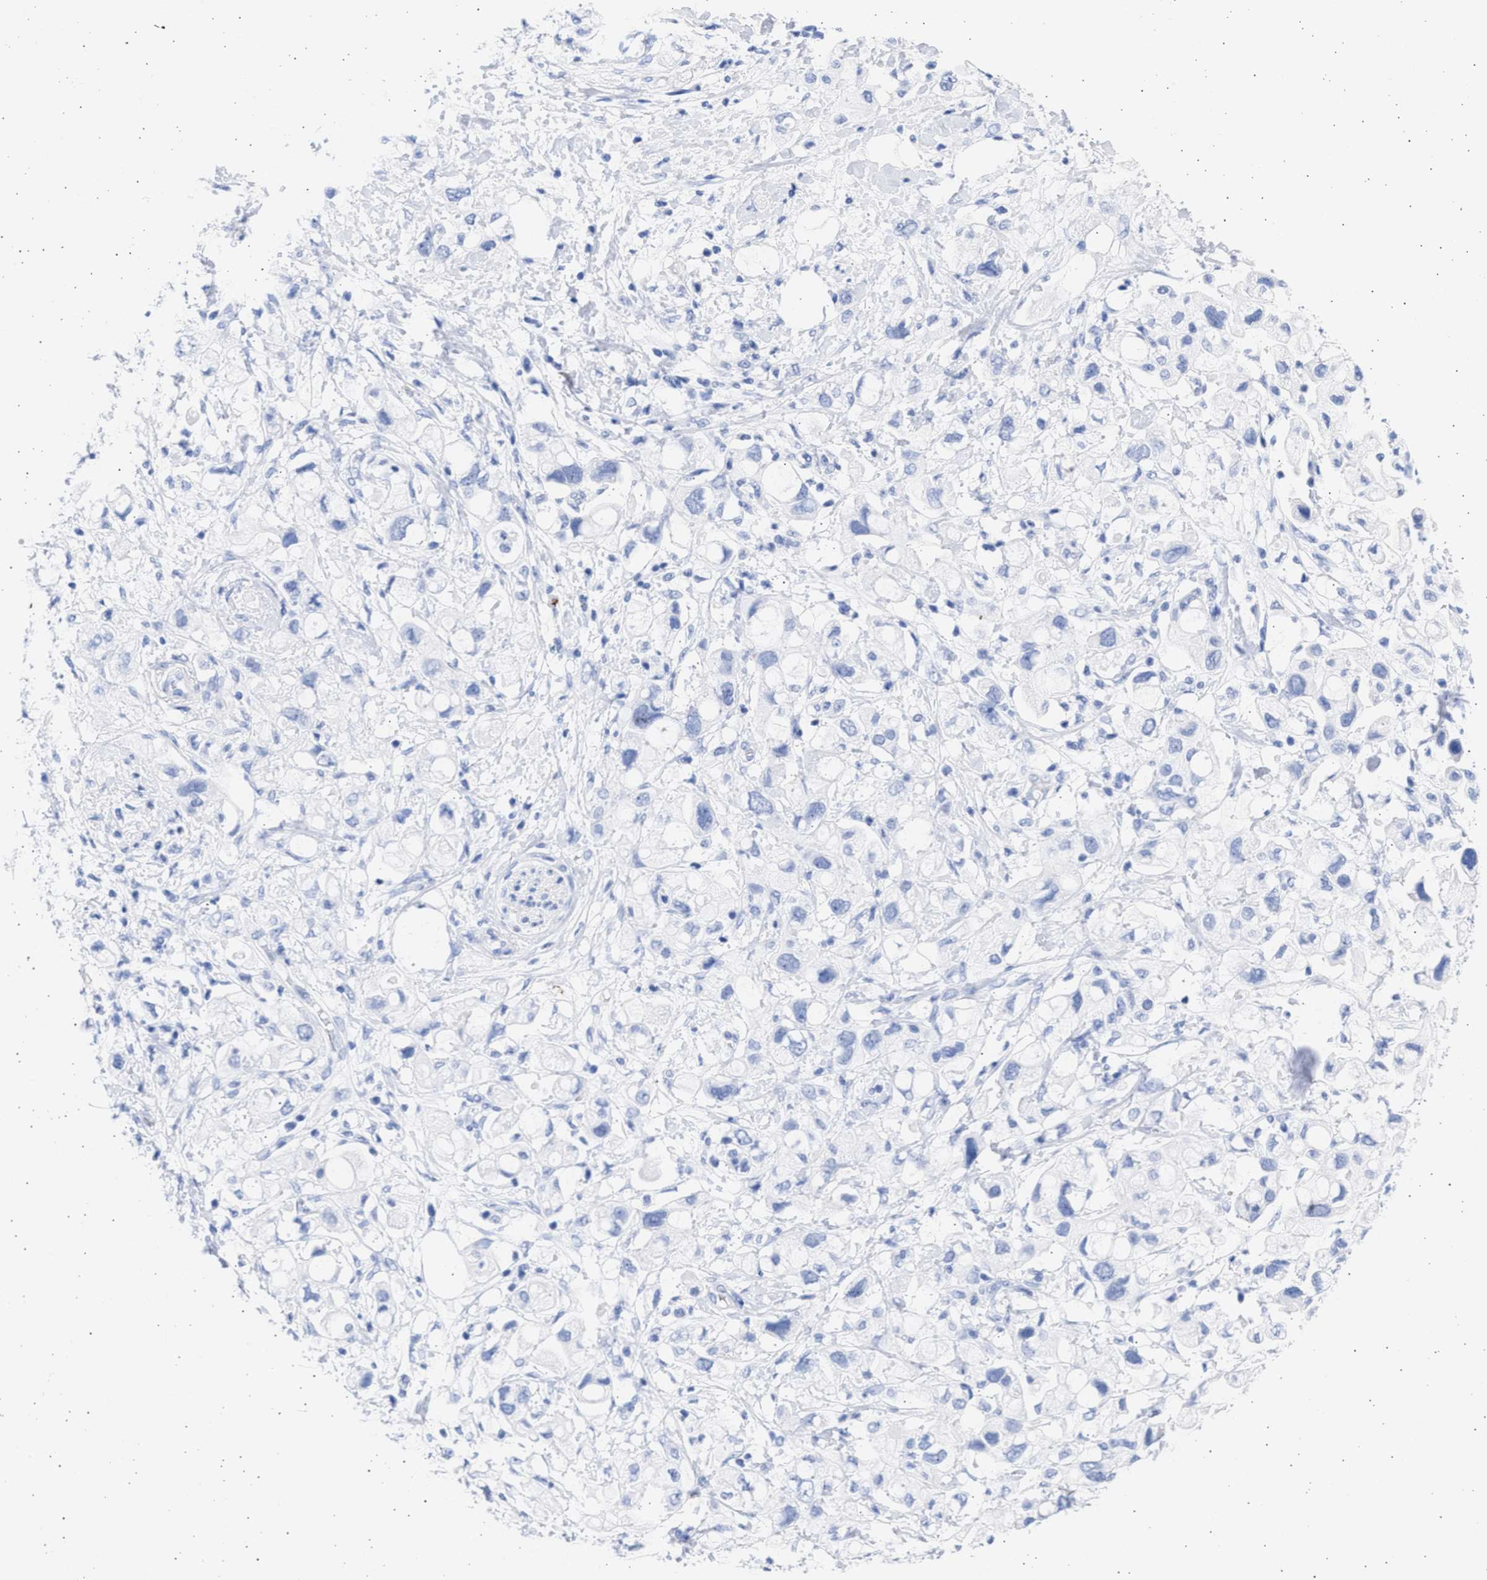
{"staining": {"intensity": "negative", "quantity": "none", "location": "none"}, "tissue": "pancreatic cancer", "cell_type": "Tumor cells", "image_type": "cancer", "snomed": [{"axis": "morphology", "description": "Adenocarcinoma, NOS"}, {"axis": "topography", "description": "Pancreas"}], "caption": "Pancreatic adenocarcinoma stained for a protein using immunohistochemistry (IHC) displays no staining tumor cells.", "gene": "ALDOC", "patient": {"sex": "female", "age": 56}}